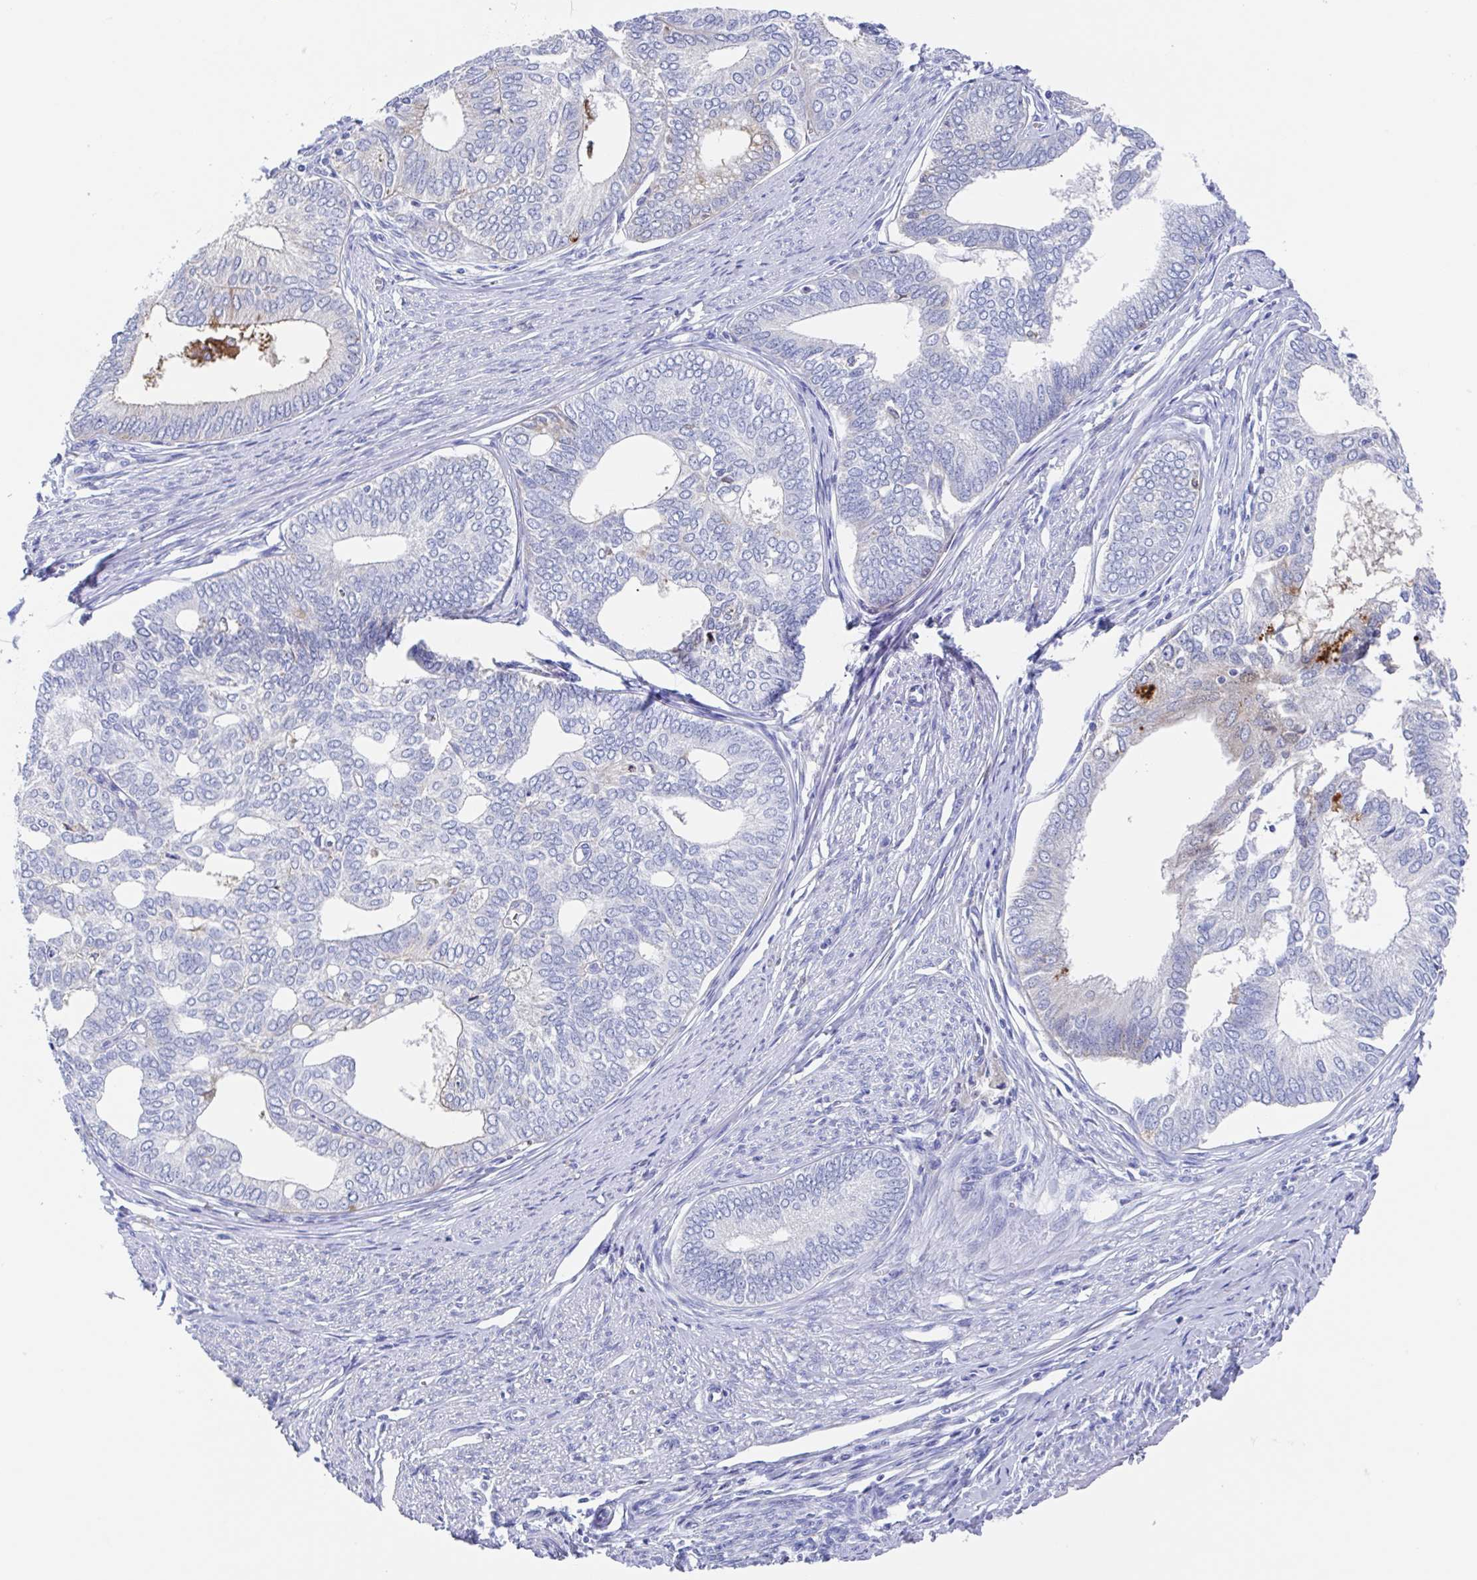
{"staining": {"intensity": "negative", "quantity": "none", "location": "none"}, "tissue": "endometrial cancer", "cell_type": "Tumor cells", "image_type": "cancer", "snomed": [{"axis": "morphology", "description": "Adenocarcinoma, NOS"}, {"axis": "topography", "description": "Endometrium"}], "caption": "IHC of endometrial cancer (adenocarcinoma) demonstrates no staining in tumor cells.", "gene": "FCGR3A", "patient": {"sex": "female", "age": 75}}